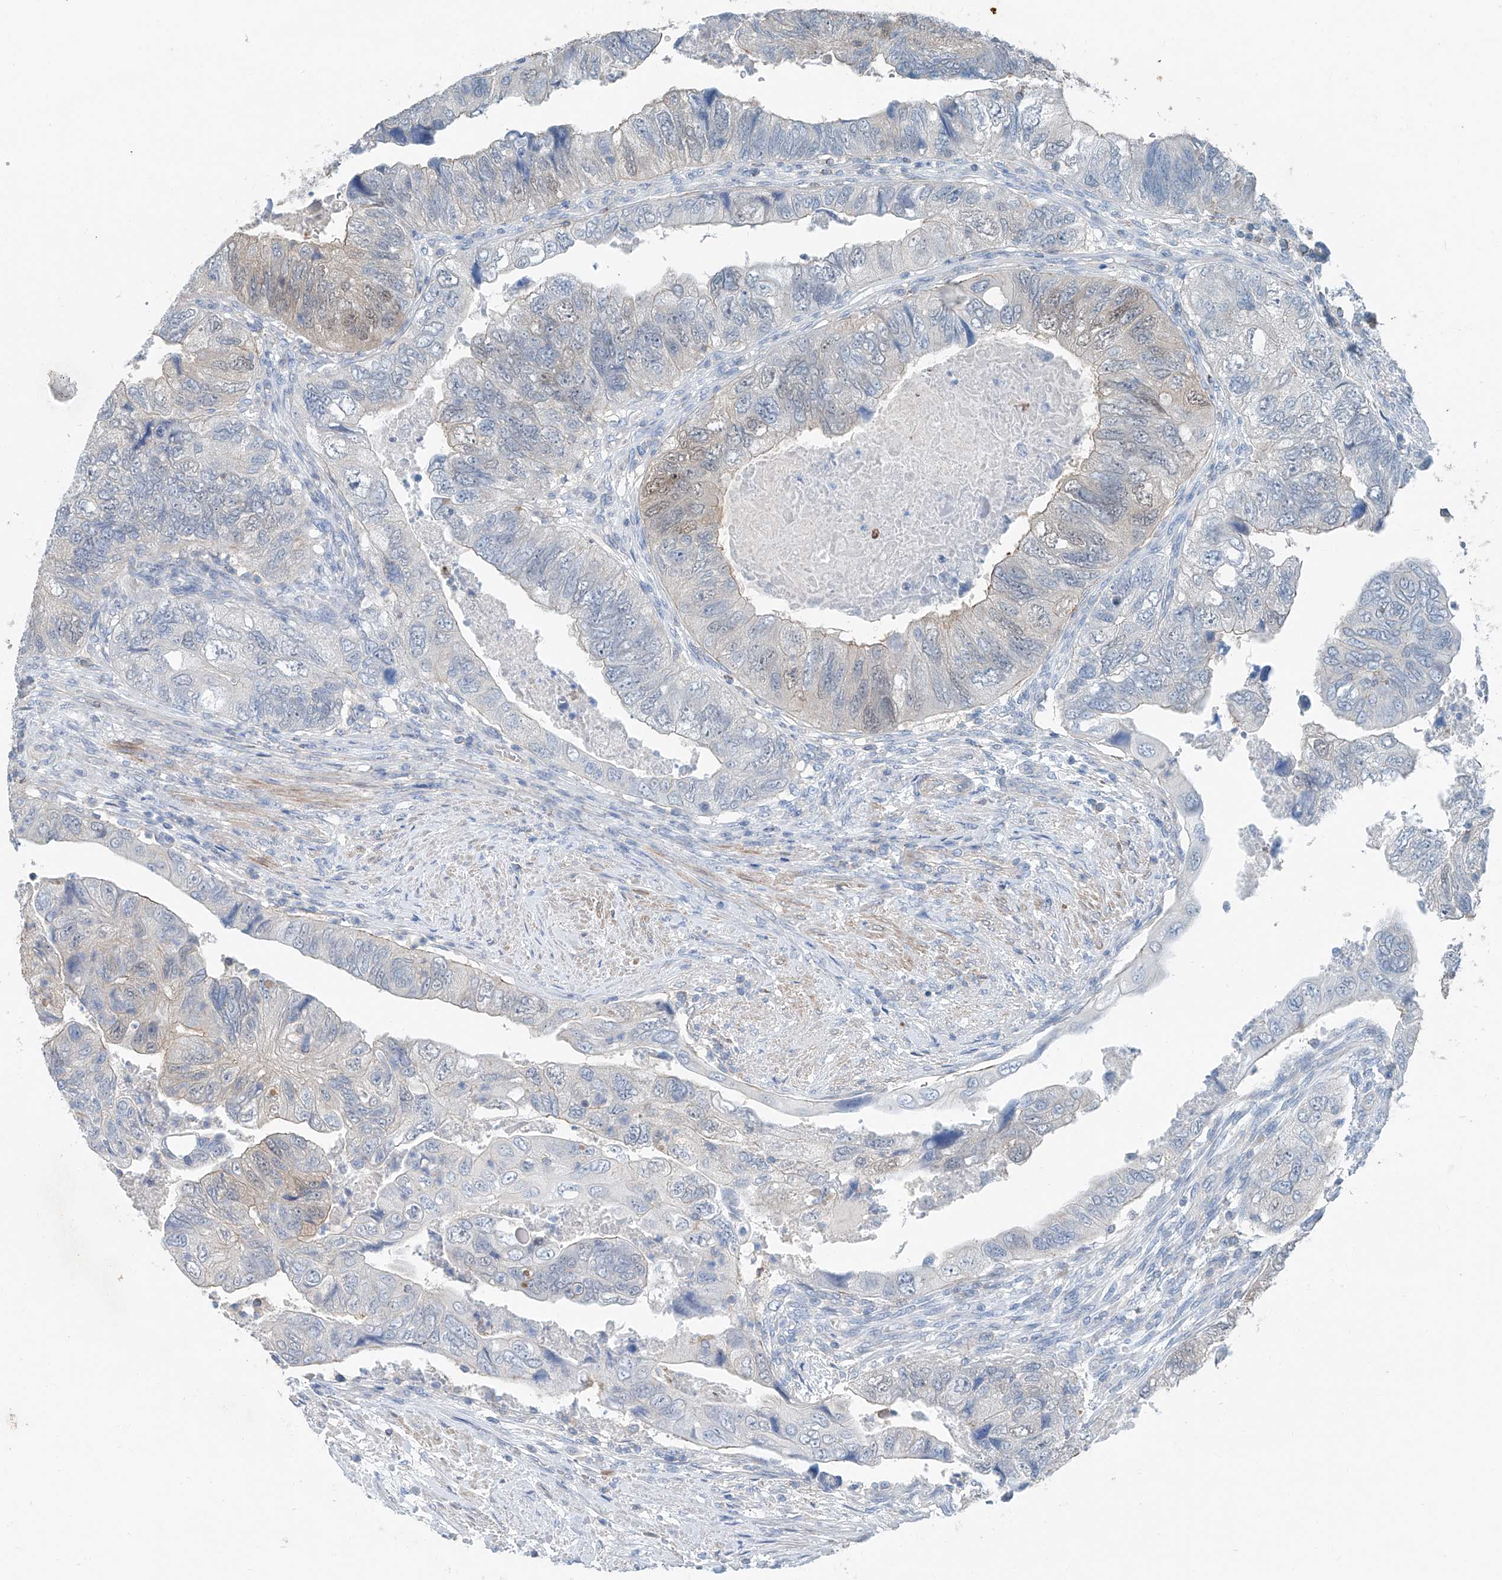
{"staining": {"intensity": "weak", "quantity": "<25%", "location": "cytoplasmic/membranous,nuclear"}, "tissue": "colorectal cancer", "cell_type": "Tumor cells", "image_type": "cancer", "snomed": [{"axis": "morphology", "description": "Adenocarcinoma, NOS"}, {"axis": "topography", "description": "Rectum"}], "caption": "This is a histopathology image of immunohistochemistry (IHC) staining of colorectal adenocarcinoma, which shows no staining in tumor cells. Brightfield microscopy of immunohistochemistry stained with DAB (brown) and hematoxylin (blue), captured at high magnification.", "gene": "ANKRD34A", "patient": {"sex": "male", "age": 63}}